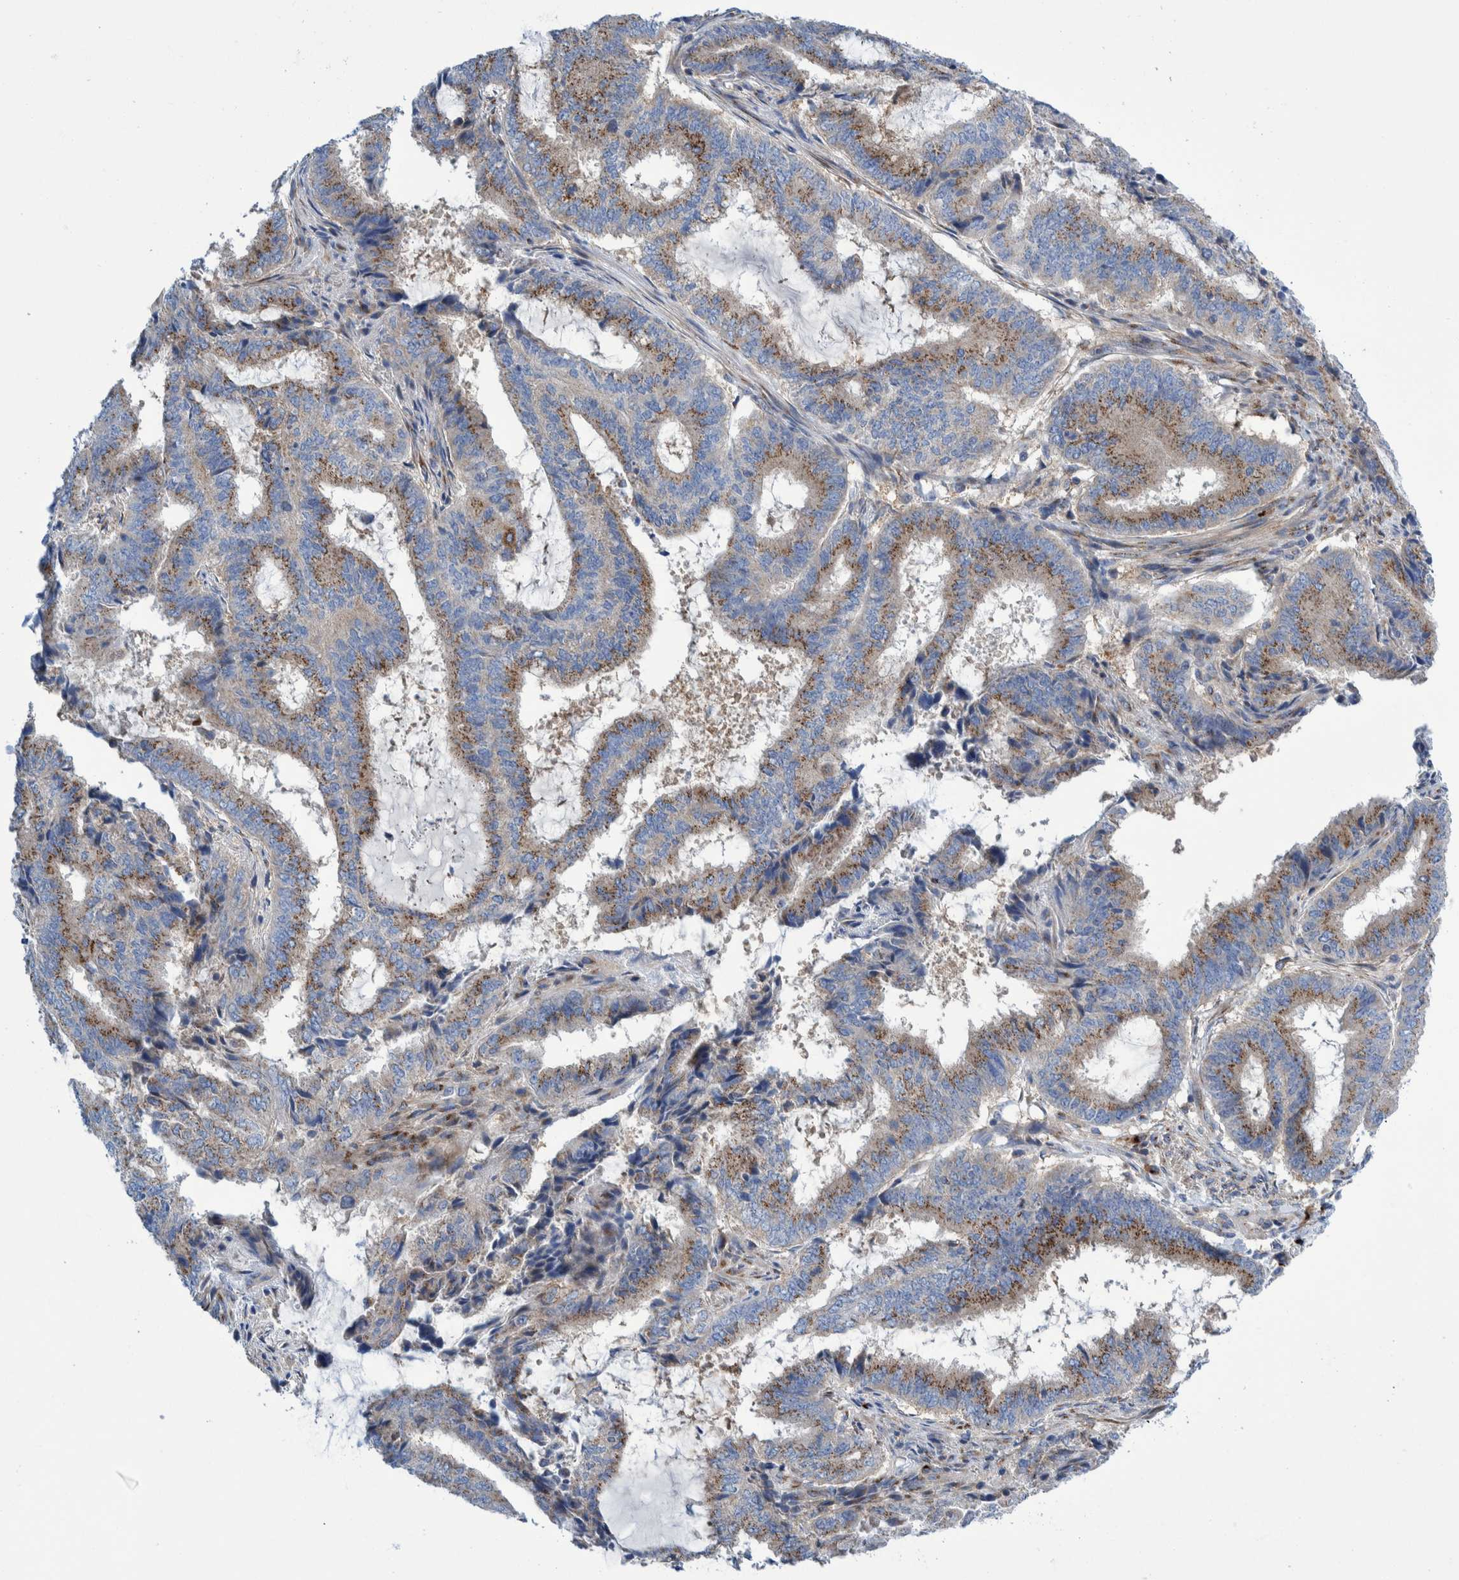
{"staining": {"intensity": "weak", "quantity": ">75%", "location": "cytoplasmic/membranous"}, "tissue": "endometrial cancer", "cell_type": "Tumor cells", "image_type": "cancer", "snomed": [{"axis": "morphology", "description": "Adenocarcinoma, NOS"}, {"axis": "topography", "description": "Endometrium"}], "caption": "Adenocarcinoma (endometrial) stained with DAB IHC reveals low levels of weak cytoplasmic/membranous positivity in approximately >75% of tumor cells.", "gene": "TRIM58", "patient": {"sex": "female", "age": 51}}